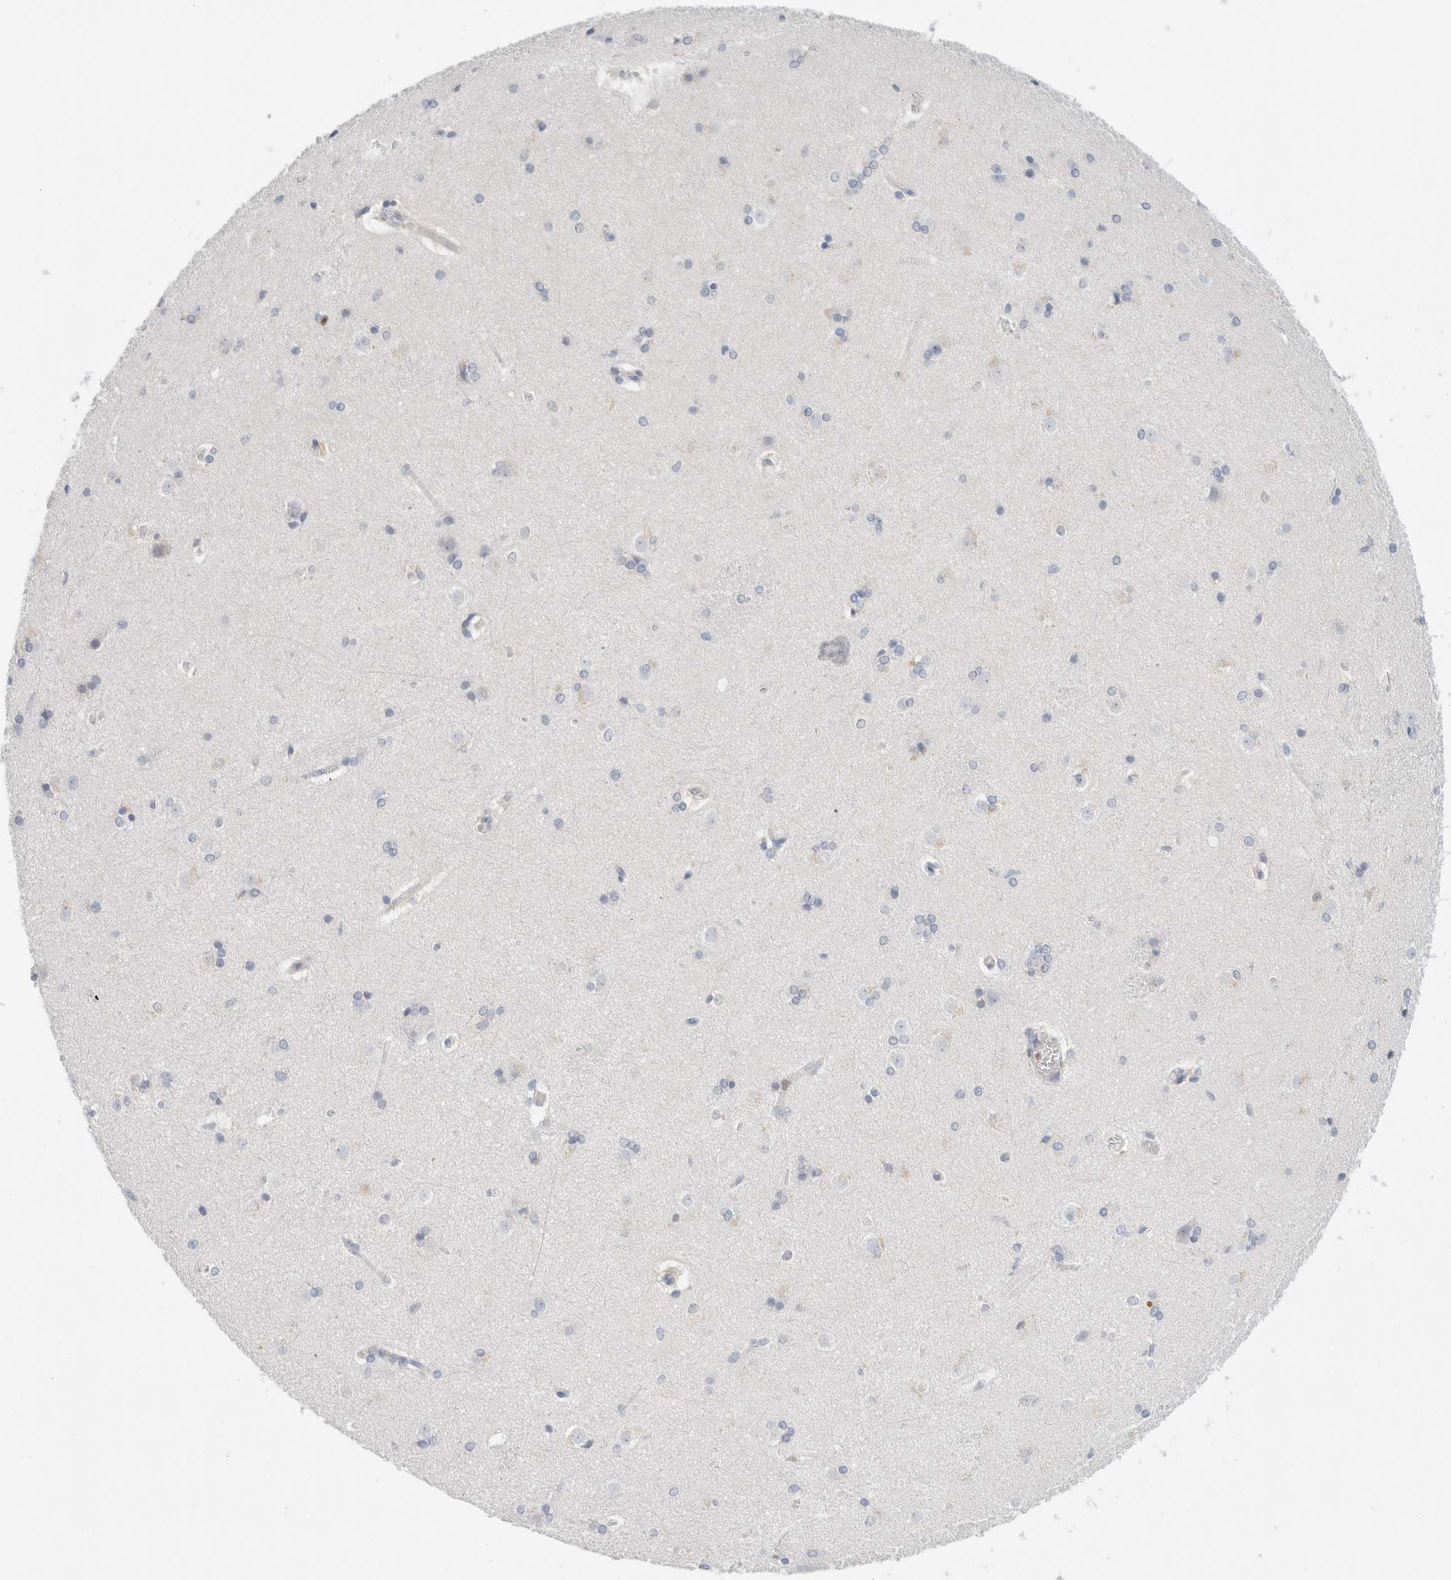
{"staining": {"intensity": "weak", "quantity": "<25%", "location": "cytoplasmic/membranous"}, "tissue": "caudate", "cell_type": "Glial cells", "image_type": "normal", "snomed": [{"axis": "morphology", "description": "Normal tissue, NOS"}, {"axis": "topography", "description": "Lateral ventricle wall"}], "caption": "A photomicrograph of caudate stained for a protein exhibits no brown staining in glial cells. (Stains: DAB IHC with hematoxylin counter stain, Microscopy: brightfield microscopy at high magnification).", "gene": "ADAM30", "patient": {"sex": "female", "age": 19}}